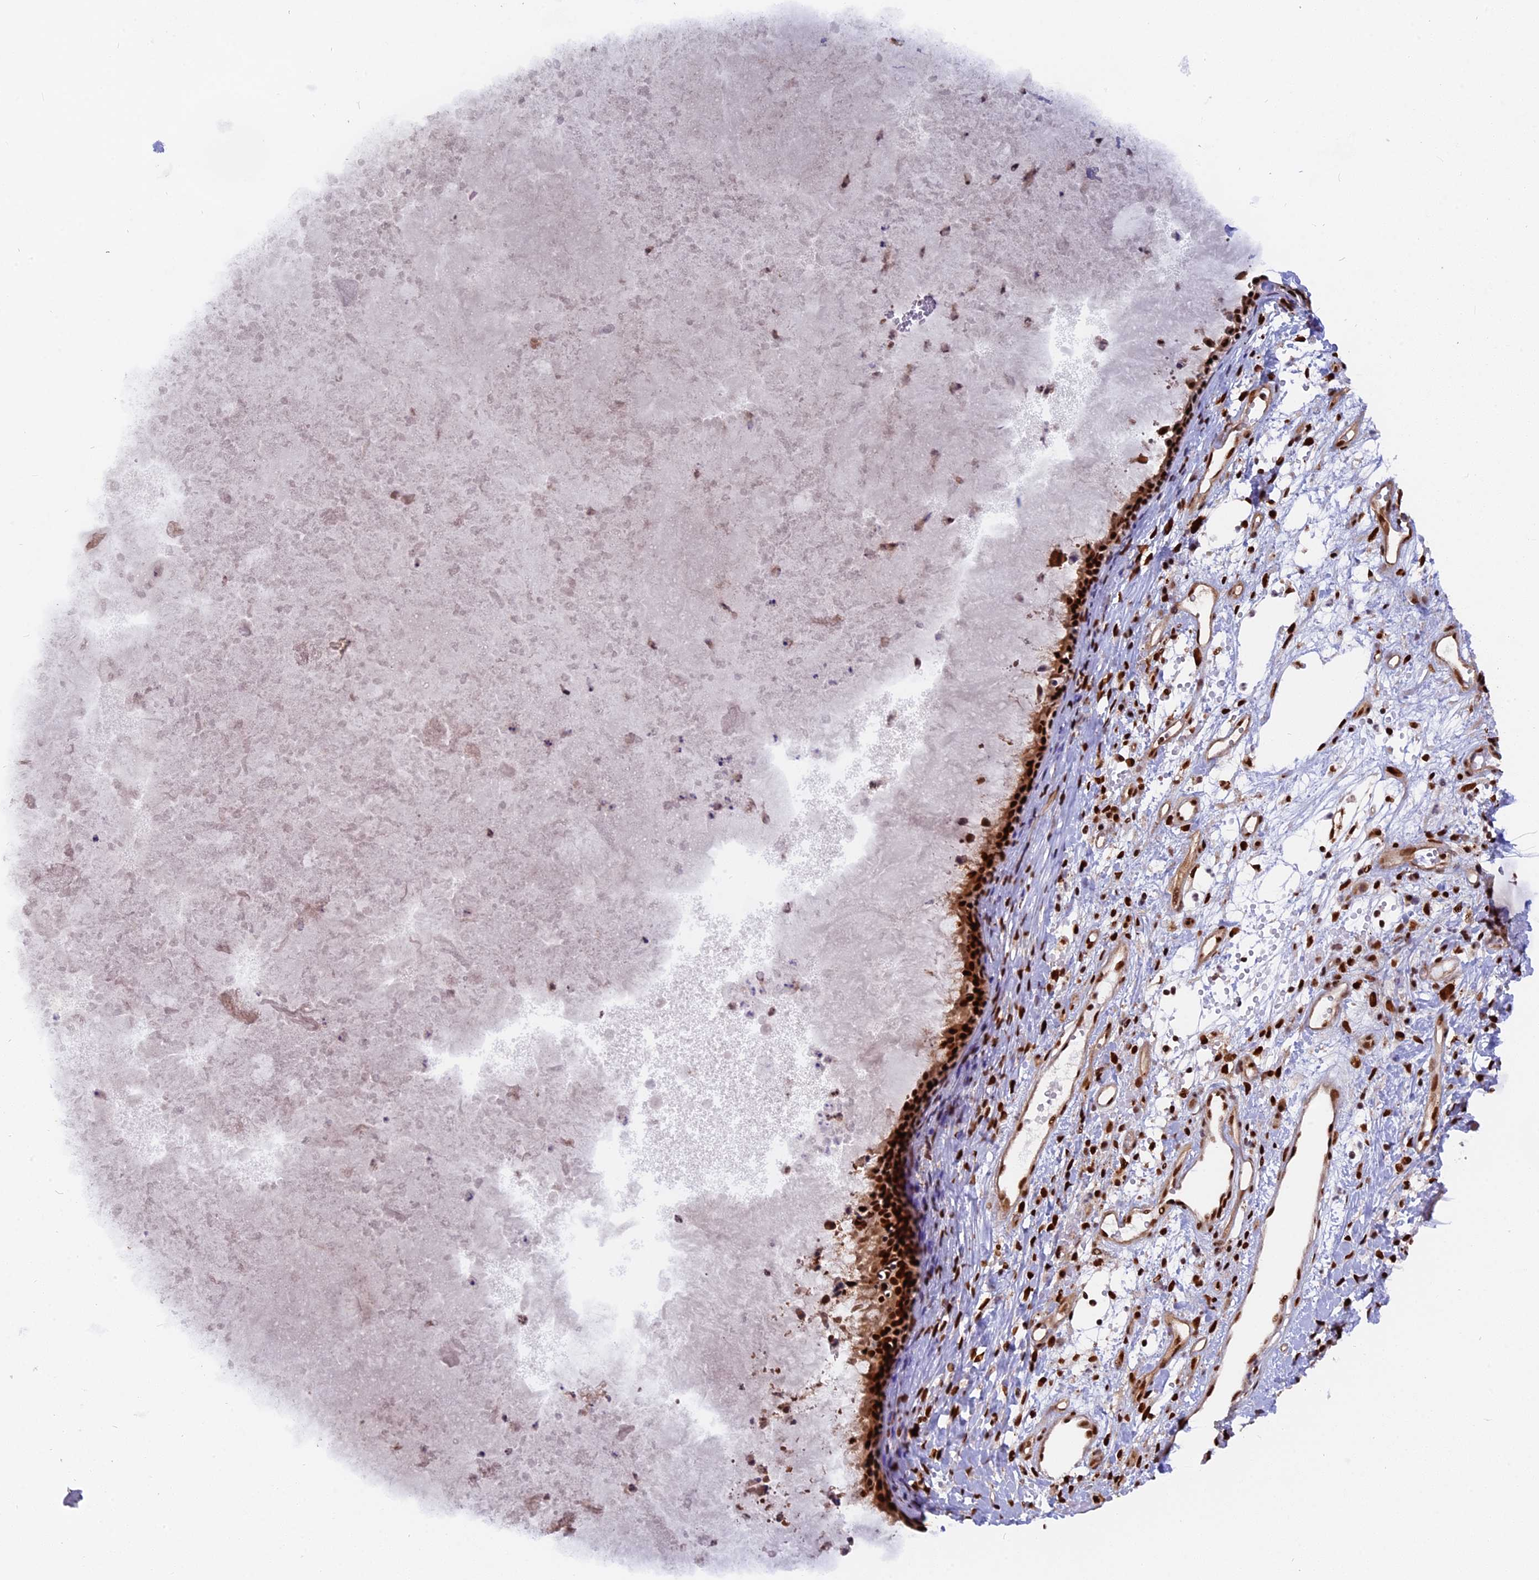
{"staining": {"intensity": "strong", "quantity": ">75%", "location": "nuclear"}, "tissue": "nasopharynx", "cell_type": "Respiratory epithelial cells", "image_type": "normal", "snomed": [{"axis": "morphology", "description": "Normal tissue, NOS"}, {"axis": "topography", "description": "Nasopharynx"}], "caption": "DAB immunohistochemical staining of normal human nasopharynx exhibits strong nuclear protein staining in approximately >75% of respiratory epithelial cells.", "gene": "RAMACL", "patient": {"sex": "male", "age": 22}}